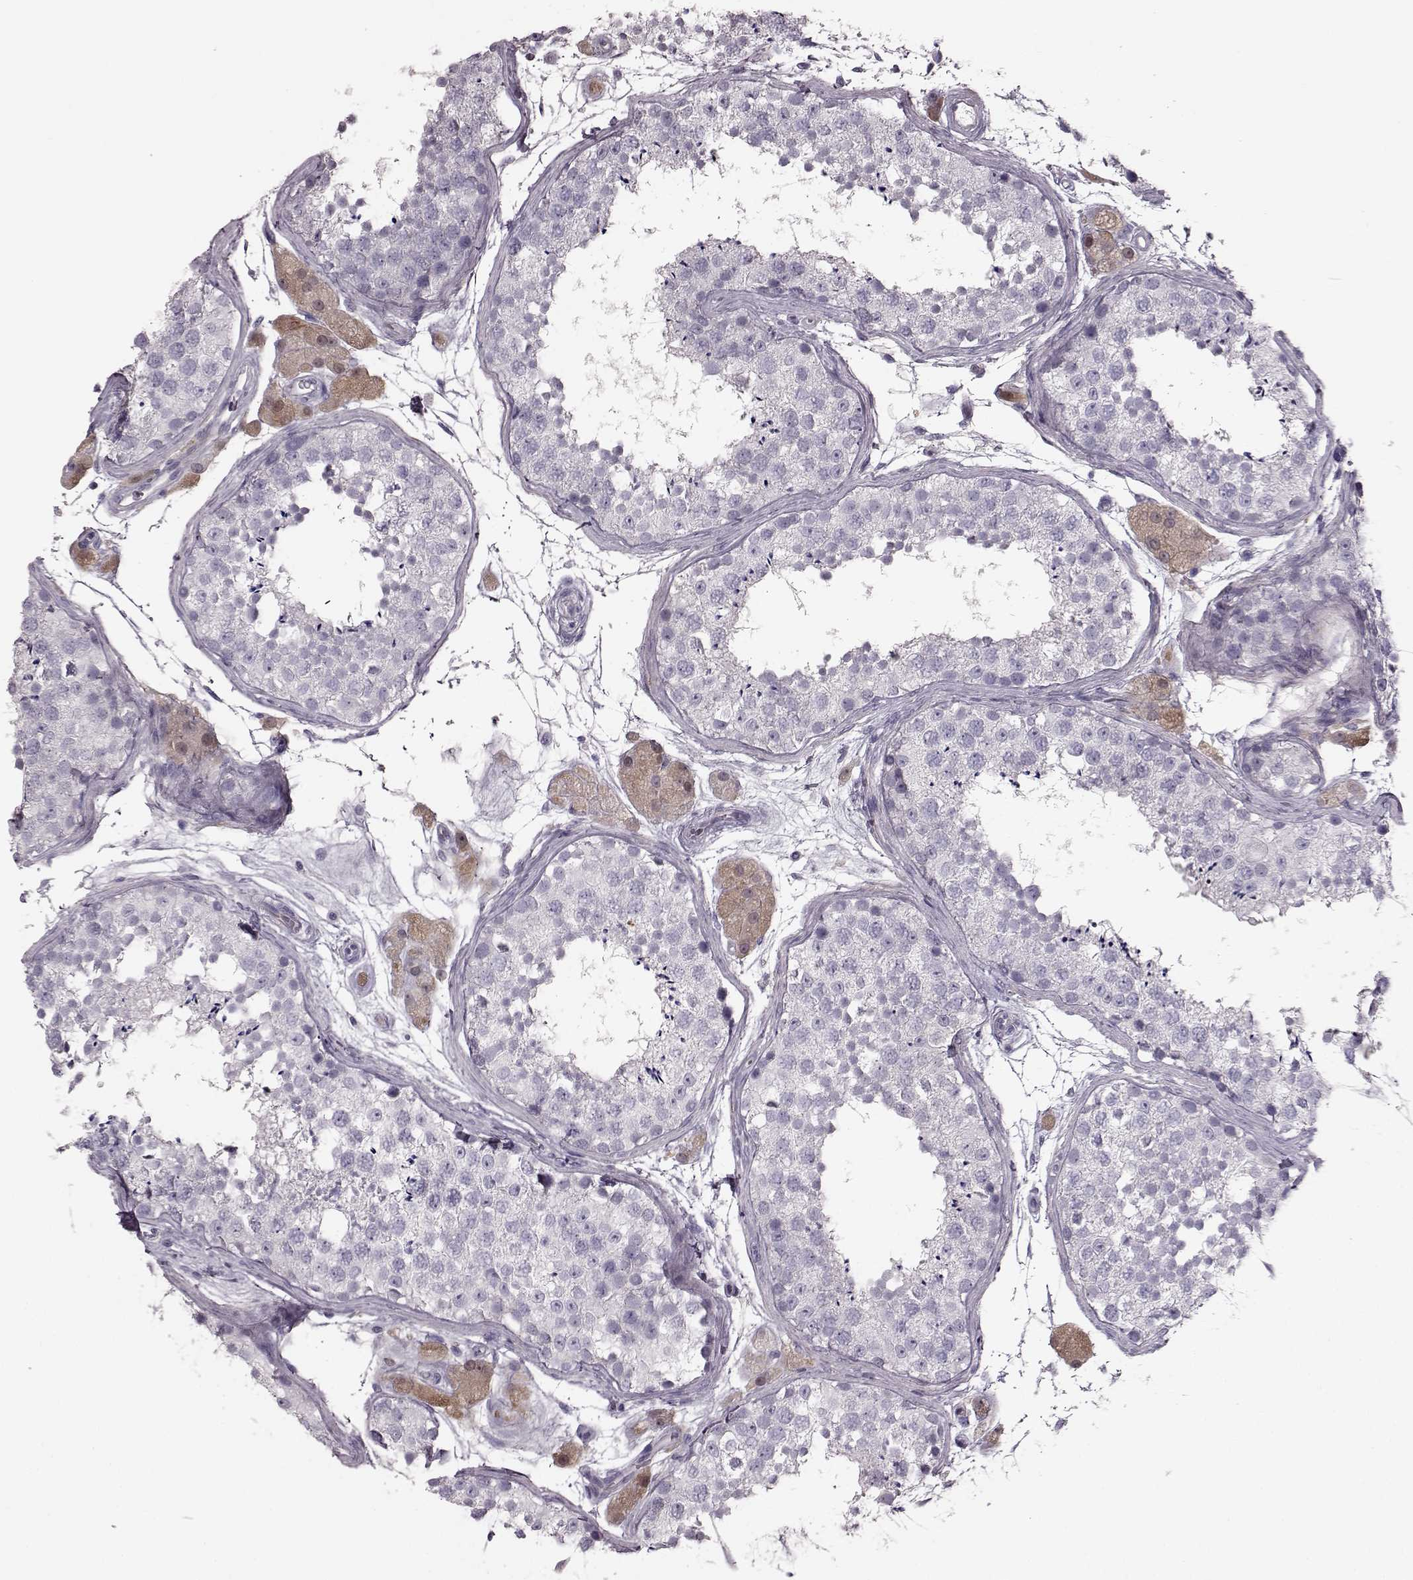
{"staining": {"intensity": "negative", "quantity": "none", "location": "none"}, "tissue": "testis", "cell_type": "Cells in seminiferous ducts", "image_type": "normal", "snomed": [{"axis": "morphology", "description": "Normal tissue, NOS"}, {"axis": "topography", "description": "Testis"}], "caption": "Testis was stained to show a protein in brown. There is no significant staining in cells in seminiferous ducts. (DAB IHC, high magnification).", "gene": "SNTG1", "patient": {"sex": "male", "age": 41}}